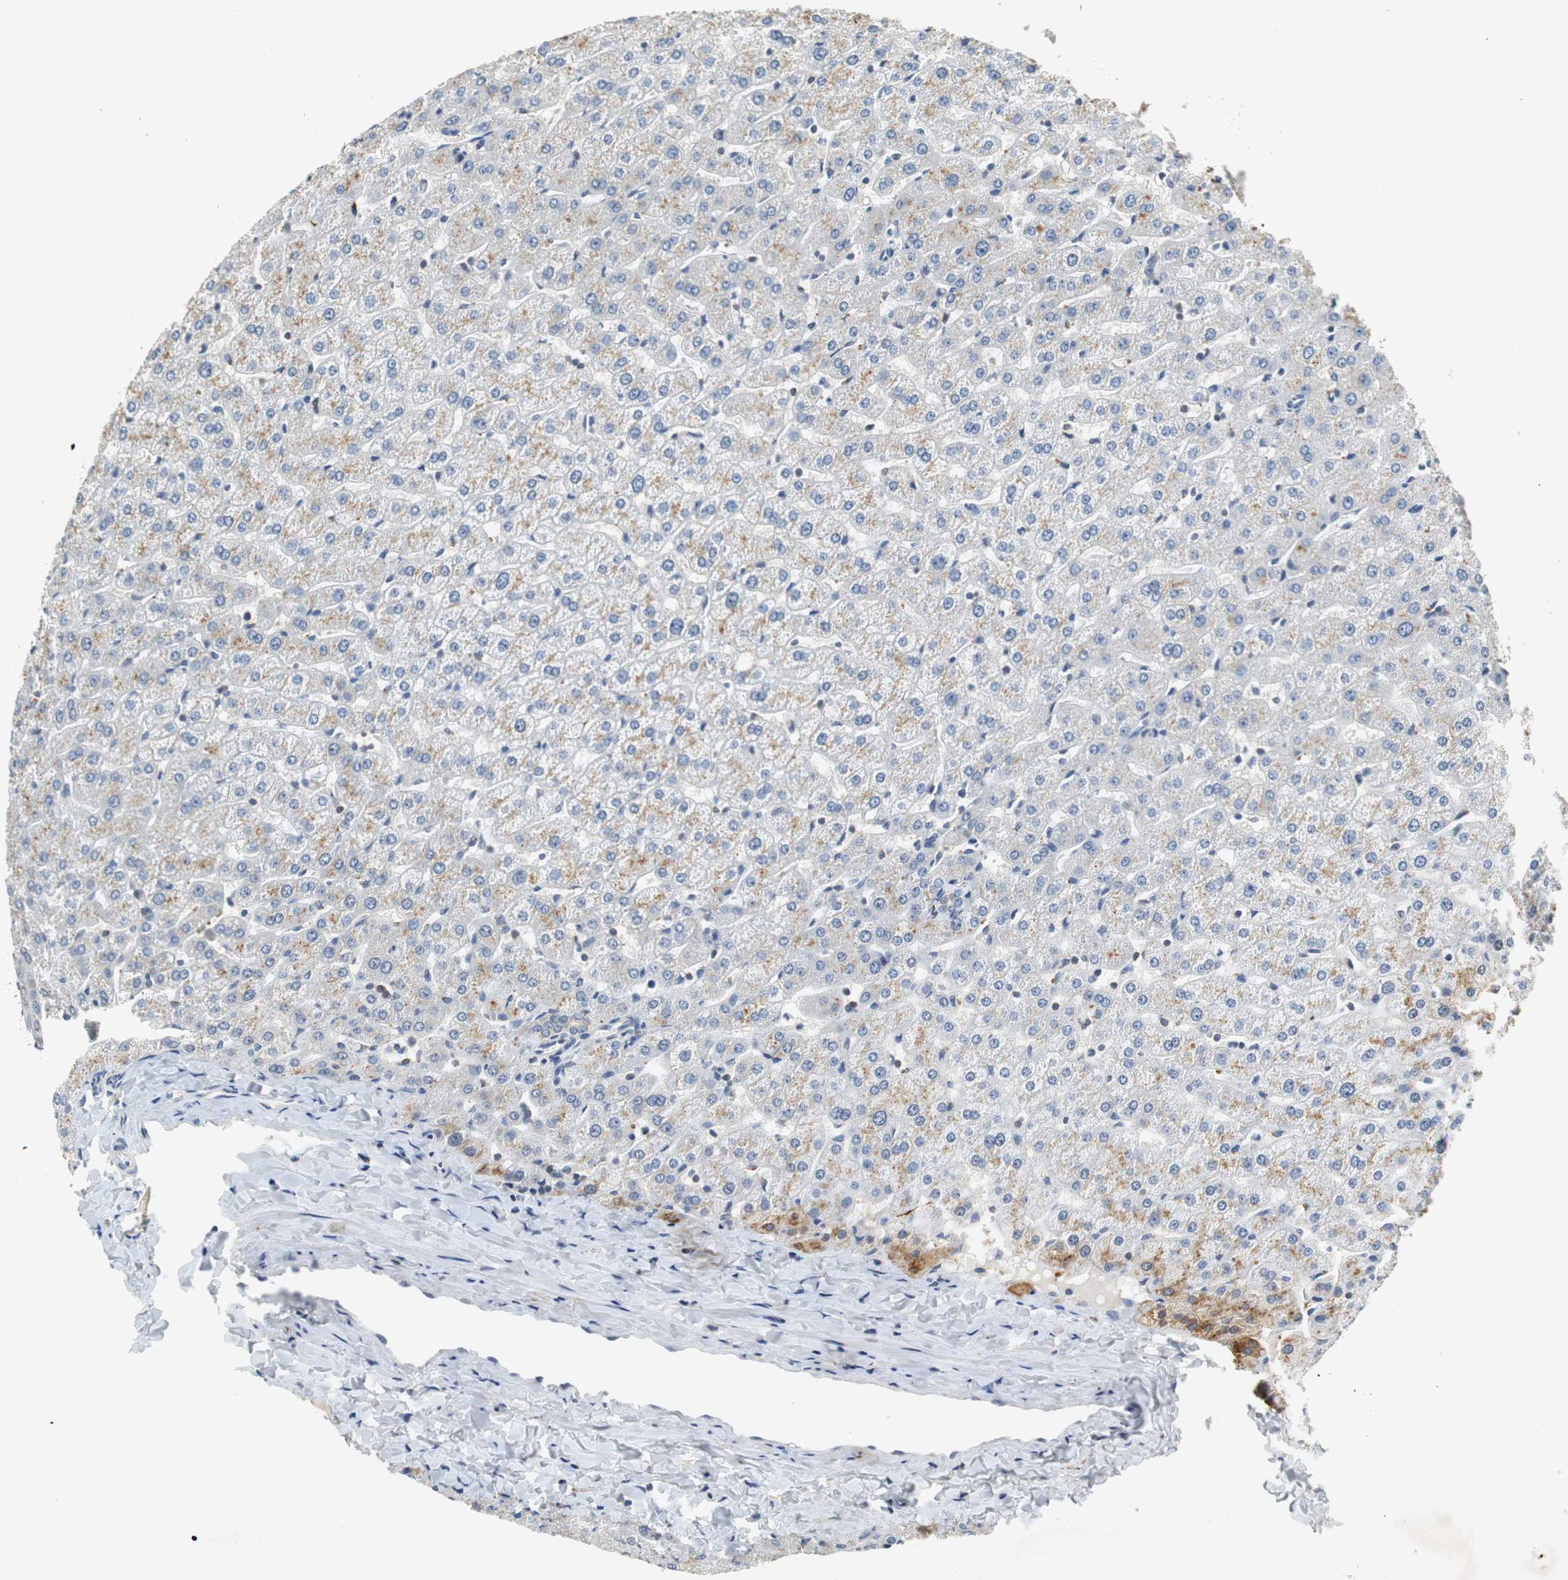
{"staining": {"intensity": "weak", "quantity": "25%-75%", "location": "cytoplasmic/membranous"}, "tissue": "liver", "cell_type": "Cholangiocytes", "image_type": "normal", "snomed": [{"axis": "morphology", "description": "Normal tissue, NOS"}, {"axis": "morphology", "description": "Fibrosis, NOS"}, {"axis": "topography", "description": "Liver"}], "caption": "Approximately 25%-75% of cholangiocytes in benign liver reveal weak cytoplasmic/membranous protein staining as visualized by brown immunohistochemical staining.", "gene": "GLCCI1", "patient": {"sex": "female", "age": 29}}